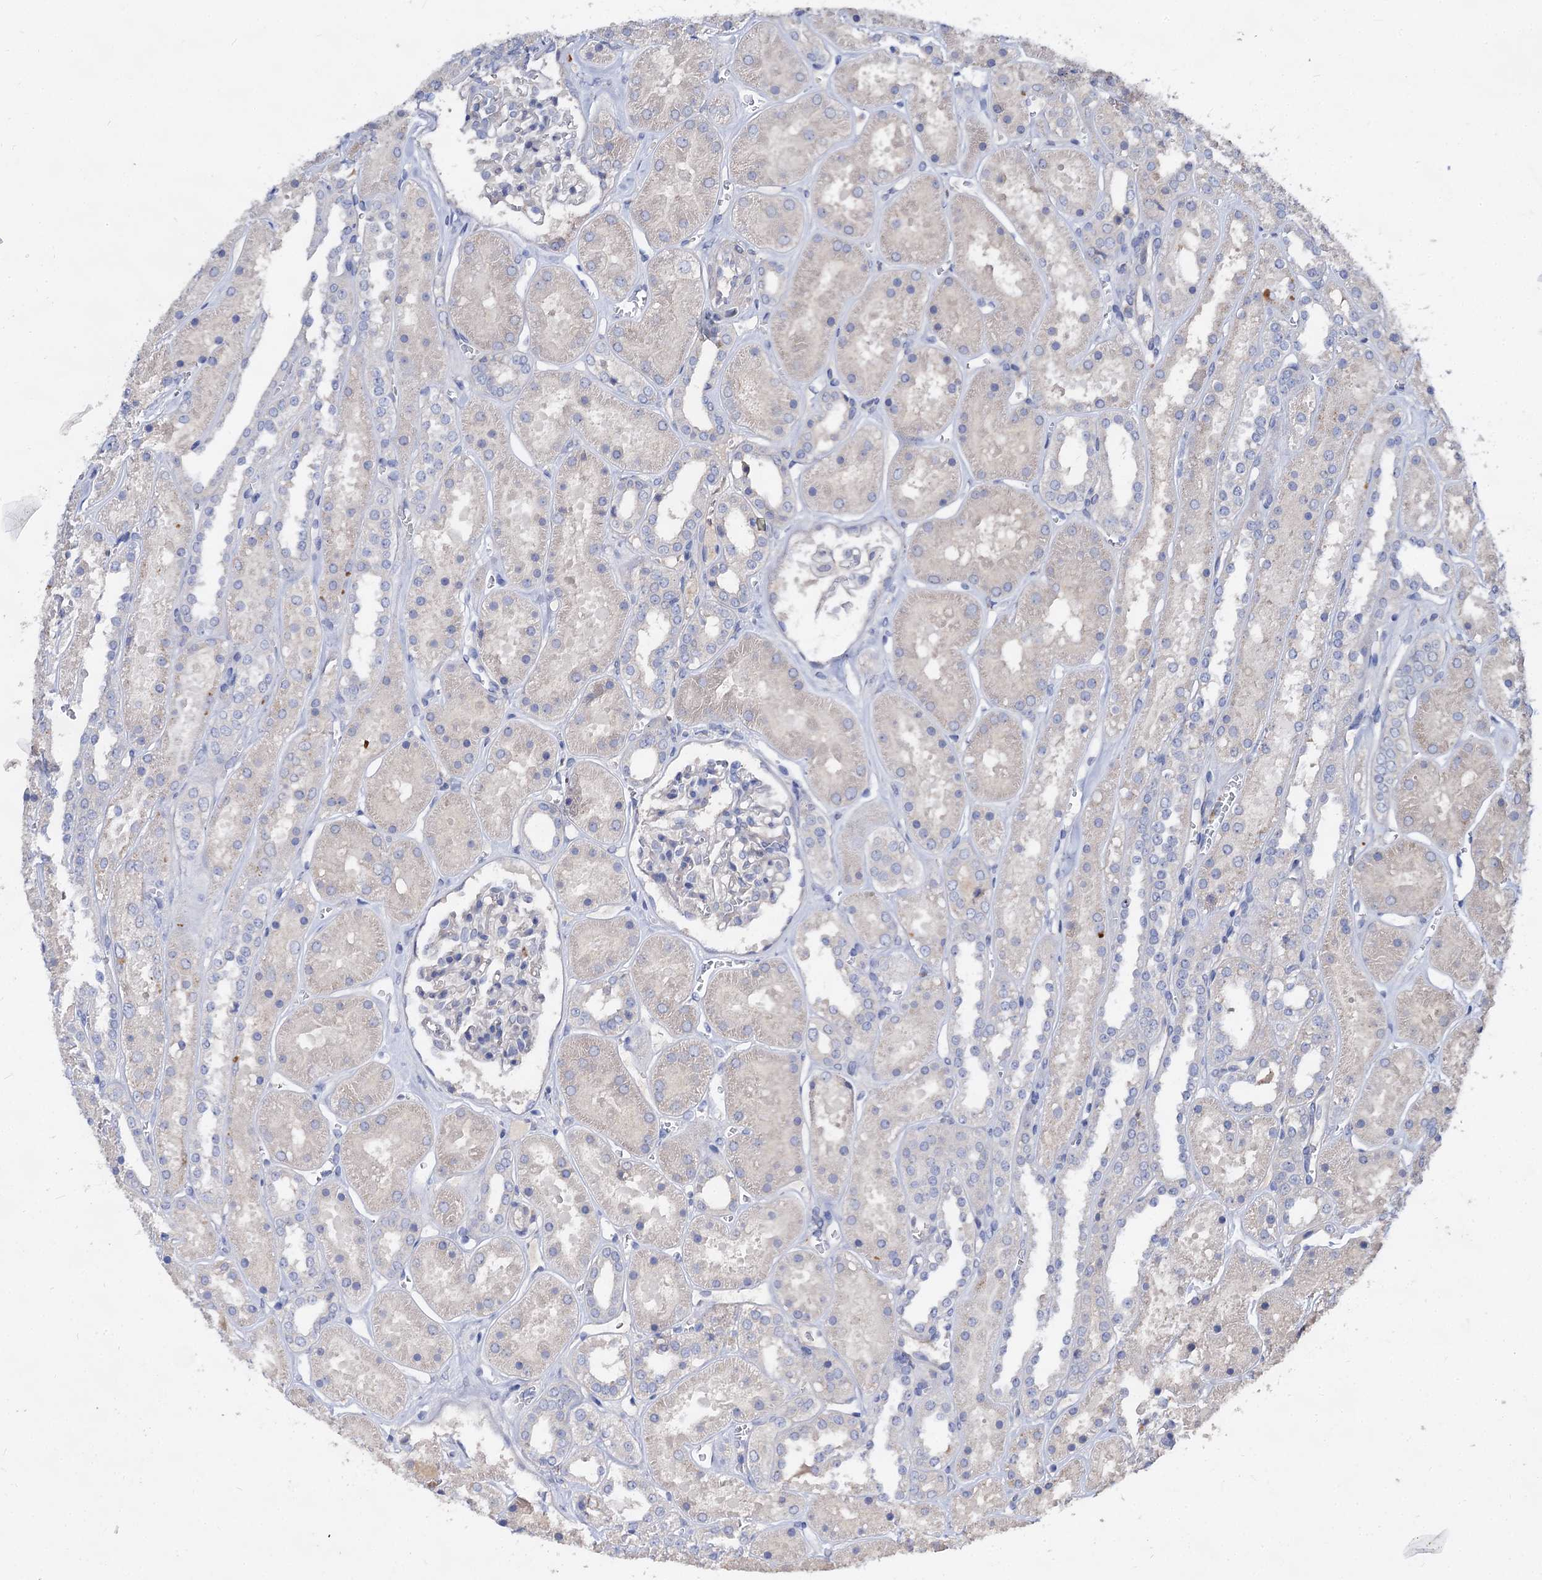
{"staining": {"intensity": "negative", "quantity": "none", "location": "none"}, "tissue": "kidney", "cell_type": "Cells in glomeruli", "image_type": "normal", "snomed": [{"axis": "morphology", "description": "Normal tissue, NOS"}, {"axis": "topography", "description": "Kidney"}], "caption": "A high-resolution photomicrograph shows IHC staining of normal kidney, which shows no significant expression in cells in glomeruli.", "gene": "HVCN1", "patient": {"sex": "female", "age": 41}}